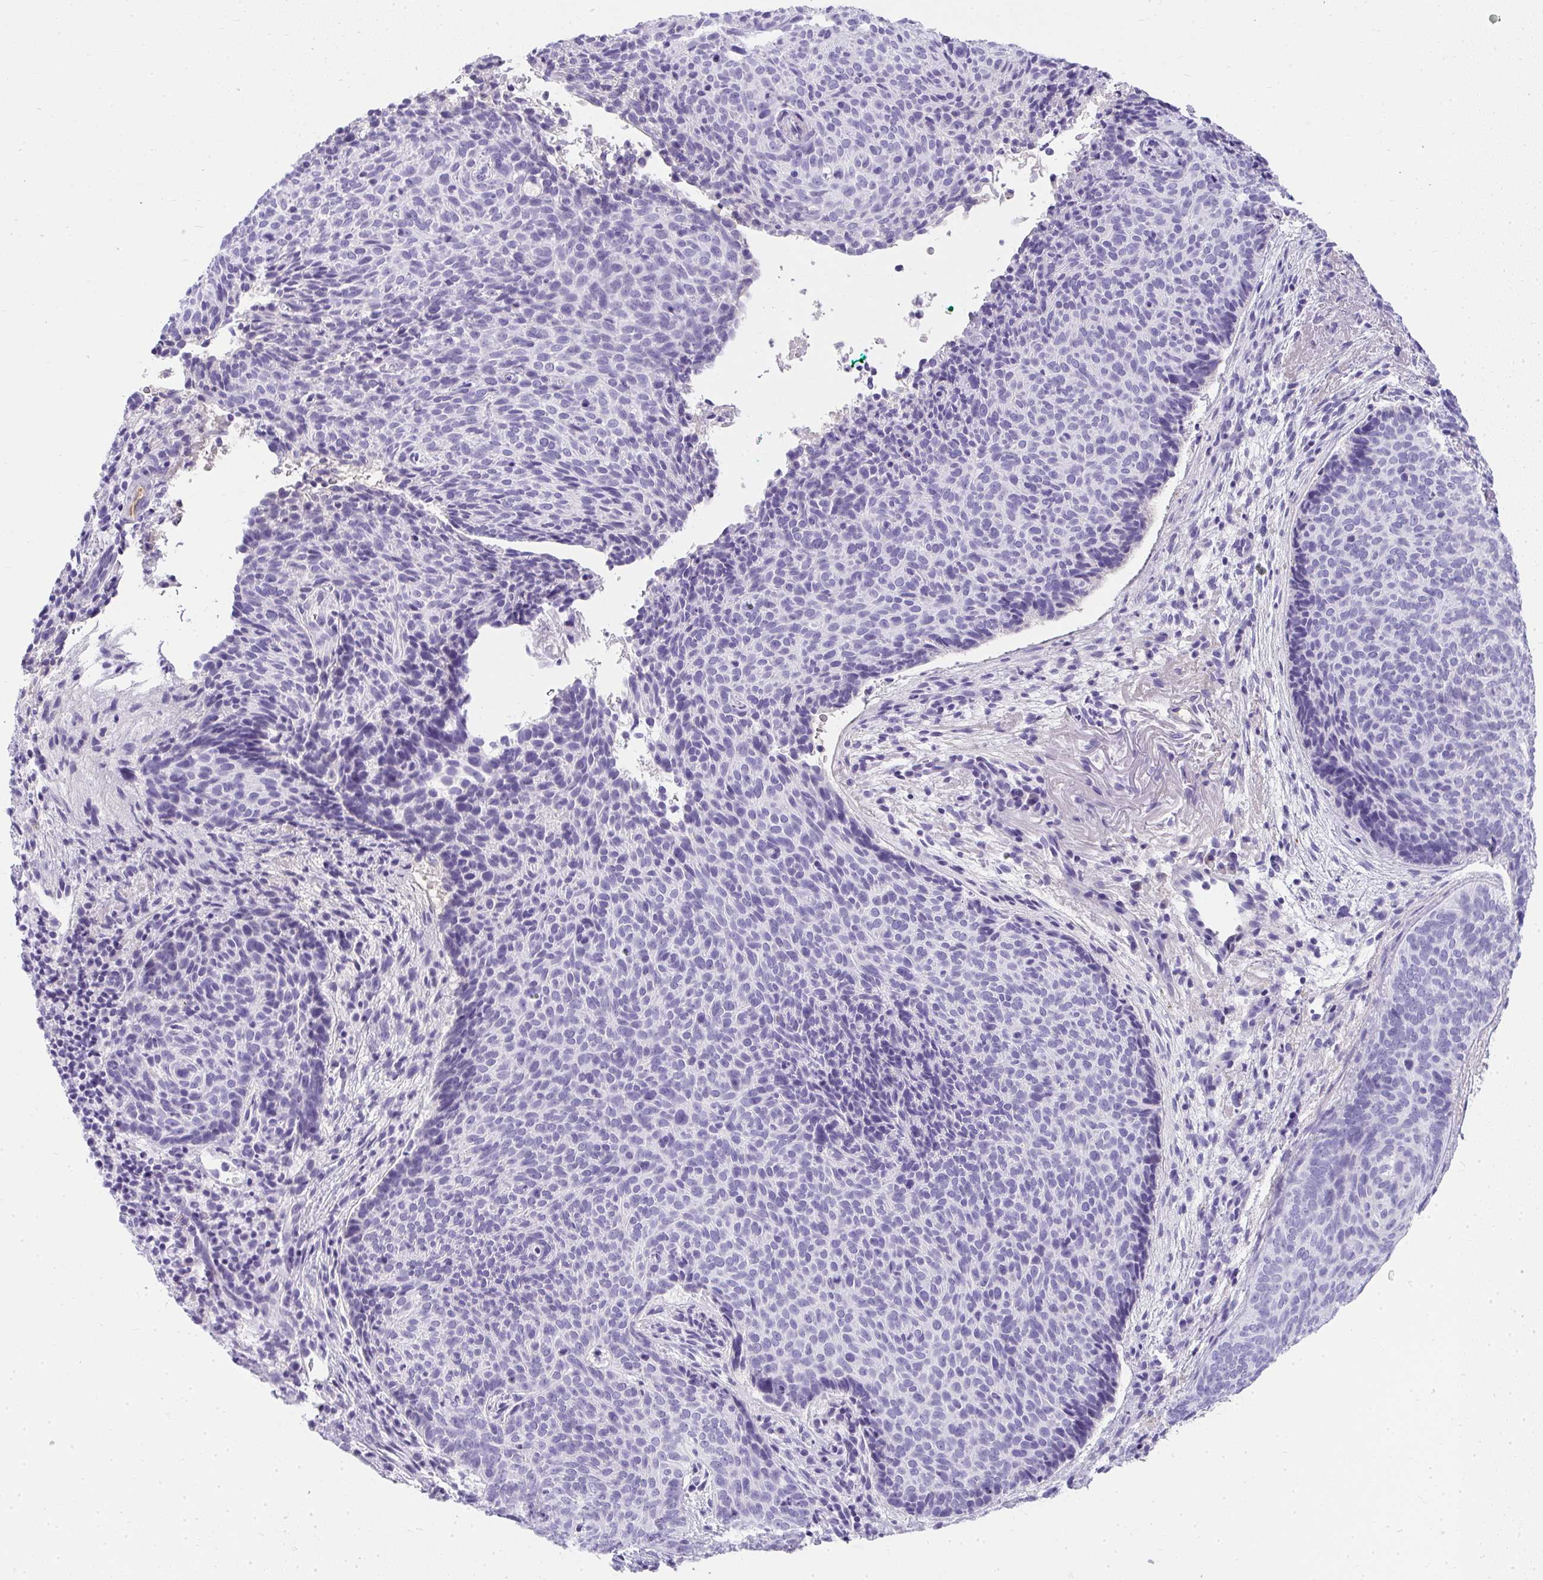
{"staining": {"intensity": "negative", "quantity": "none", "location": "none"}, "tissue": "skin cancer", "cell_type": "Tumor cells", "image_type": "cancer", "snomed": [{"axis": "morphology", "description": "Basal cell carcinoma"}, {"axis": "topography", "description": "Skin"}, {"axis": "topography", "description": "Skin of head"}], "caption": "Micrograph shows no protein expression in tumor cells of basal cell carcinoma (skin) tissue.", "gene": "ZSWIM3", "patient": {"sex": "female", "age": 92}}